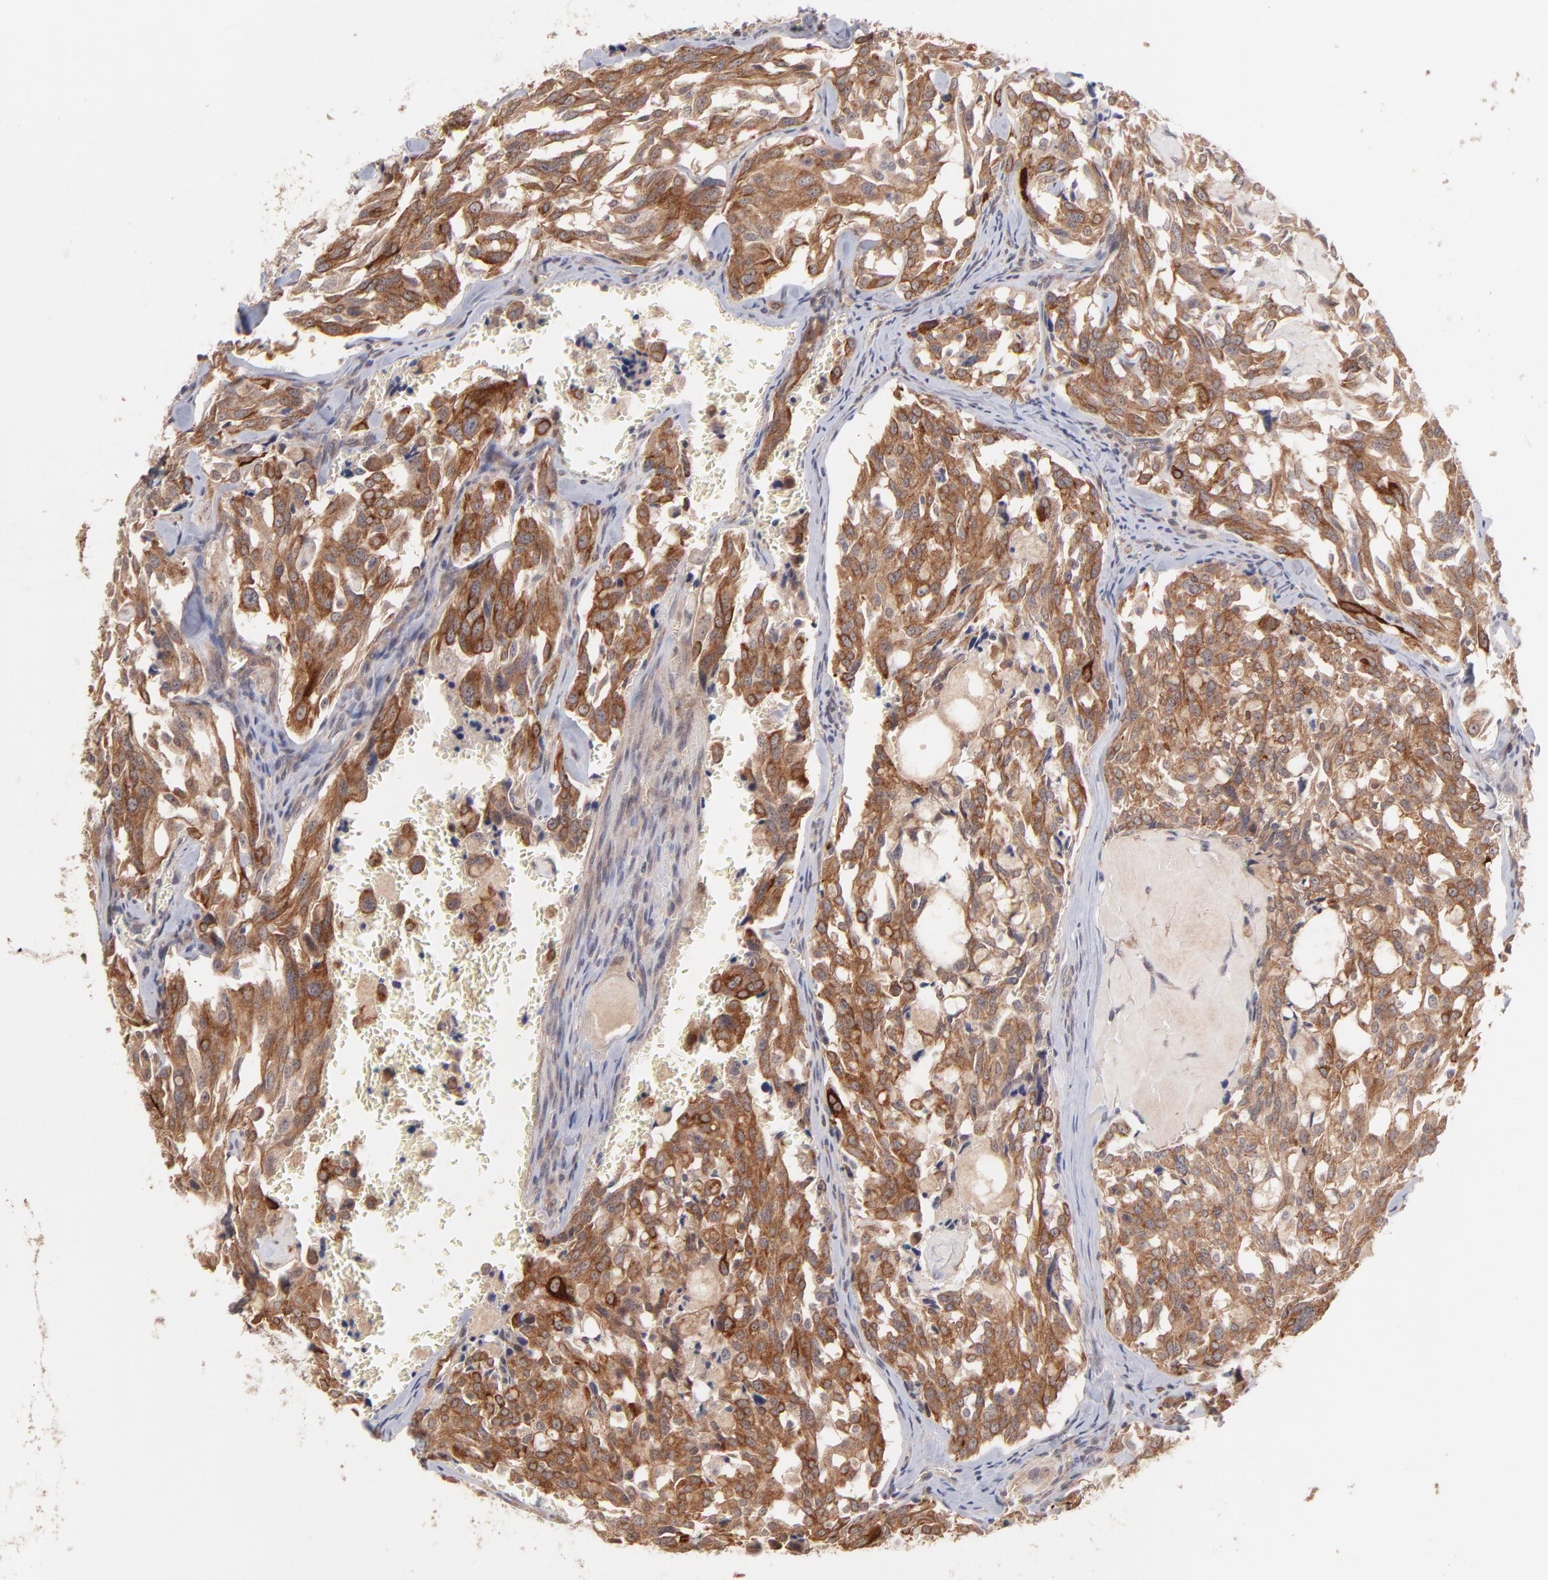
{"staining": {"intensity": "strong", "quantity": ">75%", "location": "cytoplasmic/membranous"}, "tissue": "thyroid cancer", "cell_type": "Tumor cells", "image_type": "cancer", "snomed": [{"axis": "morphology", "description": "Carcinoma, NOS"}, {"axis": "morphology", "description": "Carcinoid, malignant, NOS"}, {"axis": "topography", "description": "Thyroid gland"}], "caption": "A high-resolution micrograph shows immunohistochemistry staining of thyroid cancer, which shows strong cytoplasmic/membranous staining in about >75% of tumor cells.", "gene": "STAP2", "patient": {"sex": "male", "age": 33}}